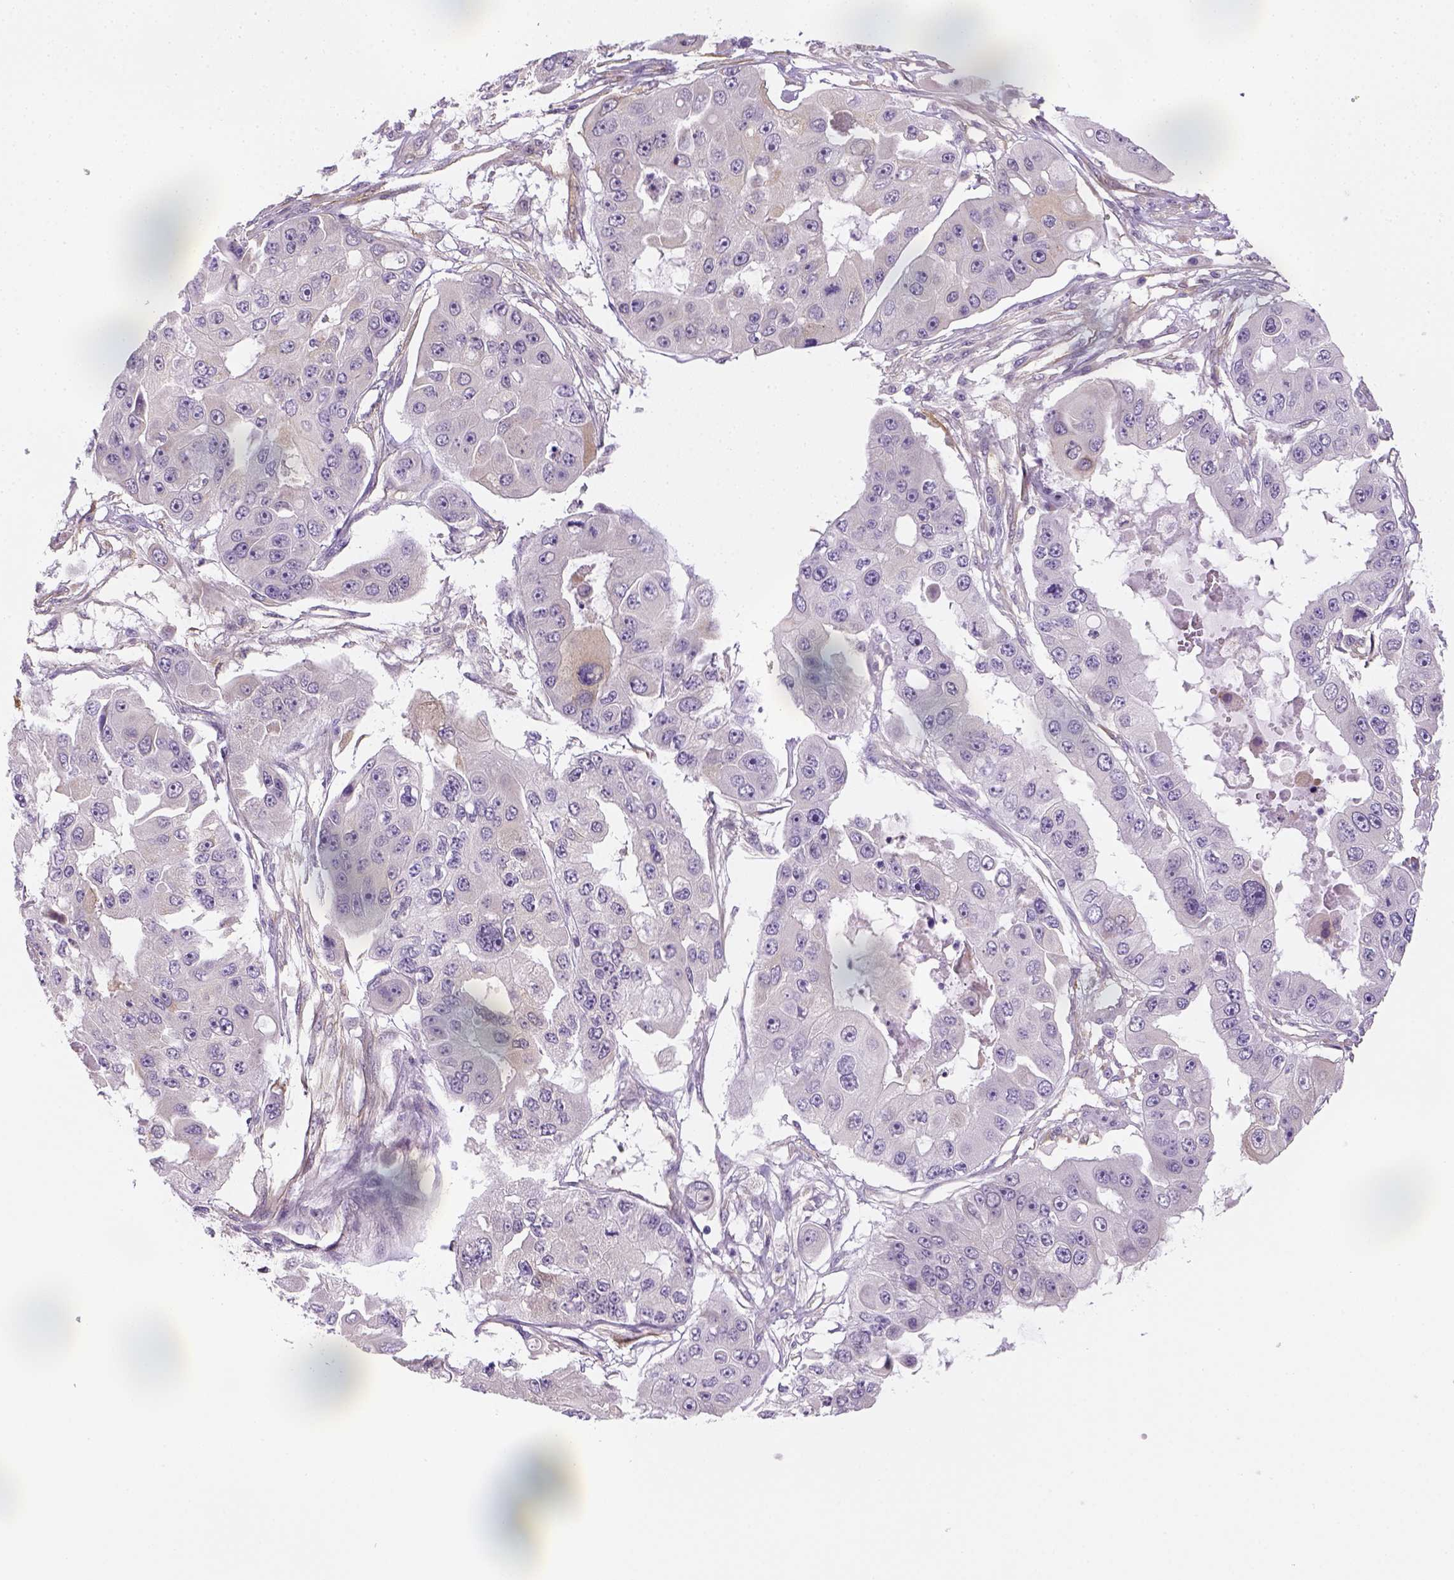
{"staining": {"intensity": "negative", "quantity": "none", "location": "none"}, "tissue": "ovarian cancer", "cell_type": "Tumor cells", "image_type": "cancer", "snomed": [{"axis": "morphology", "description": "Cystadenocarcinoma, serous, NOS"}, {"axis": "topography", "description": "Ovary"}], "caption": "Immunohistochemical staining of ovarian cancer reveals no significant staining in tumor cells.", "gene": "CACNB1", "patient": {"sex": "female", "age": 56}}